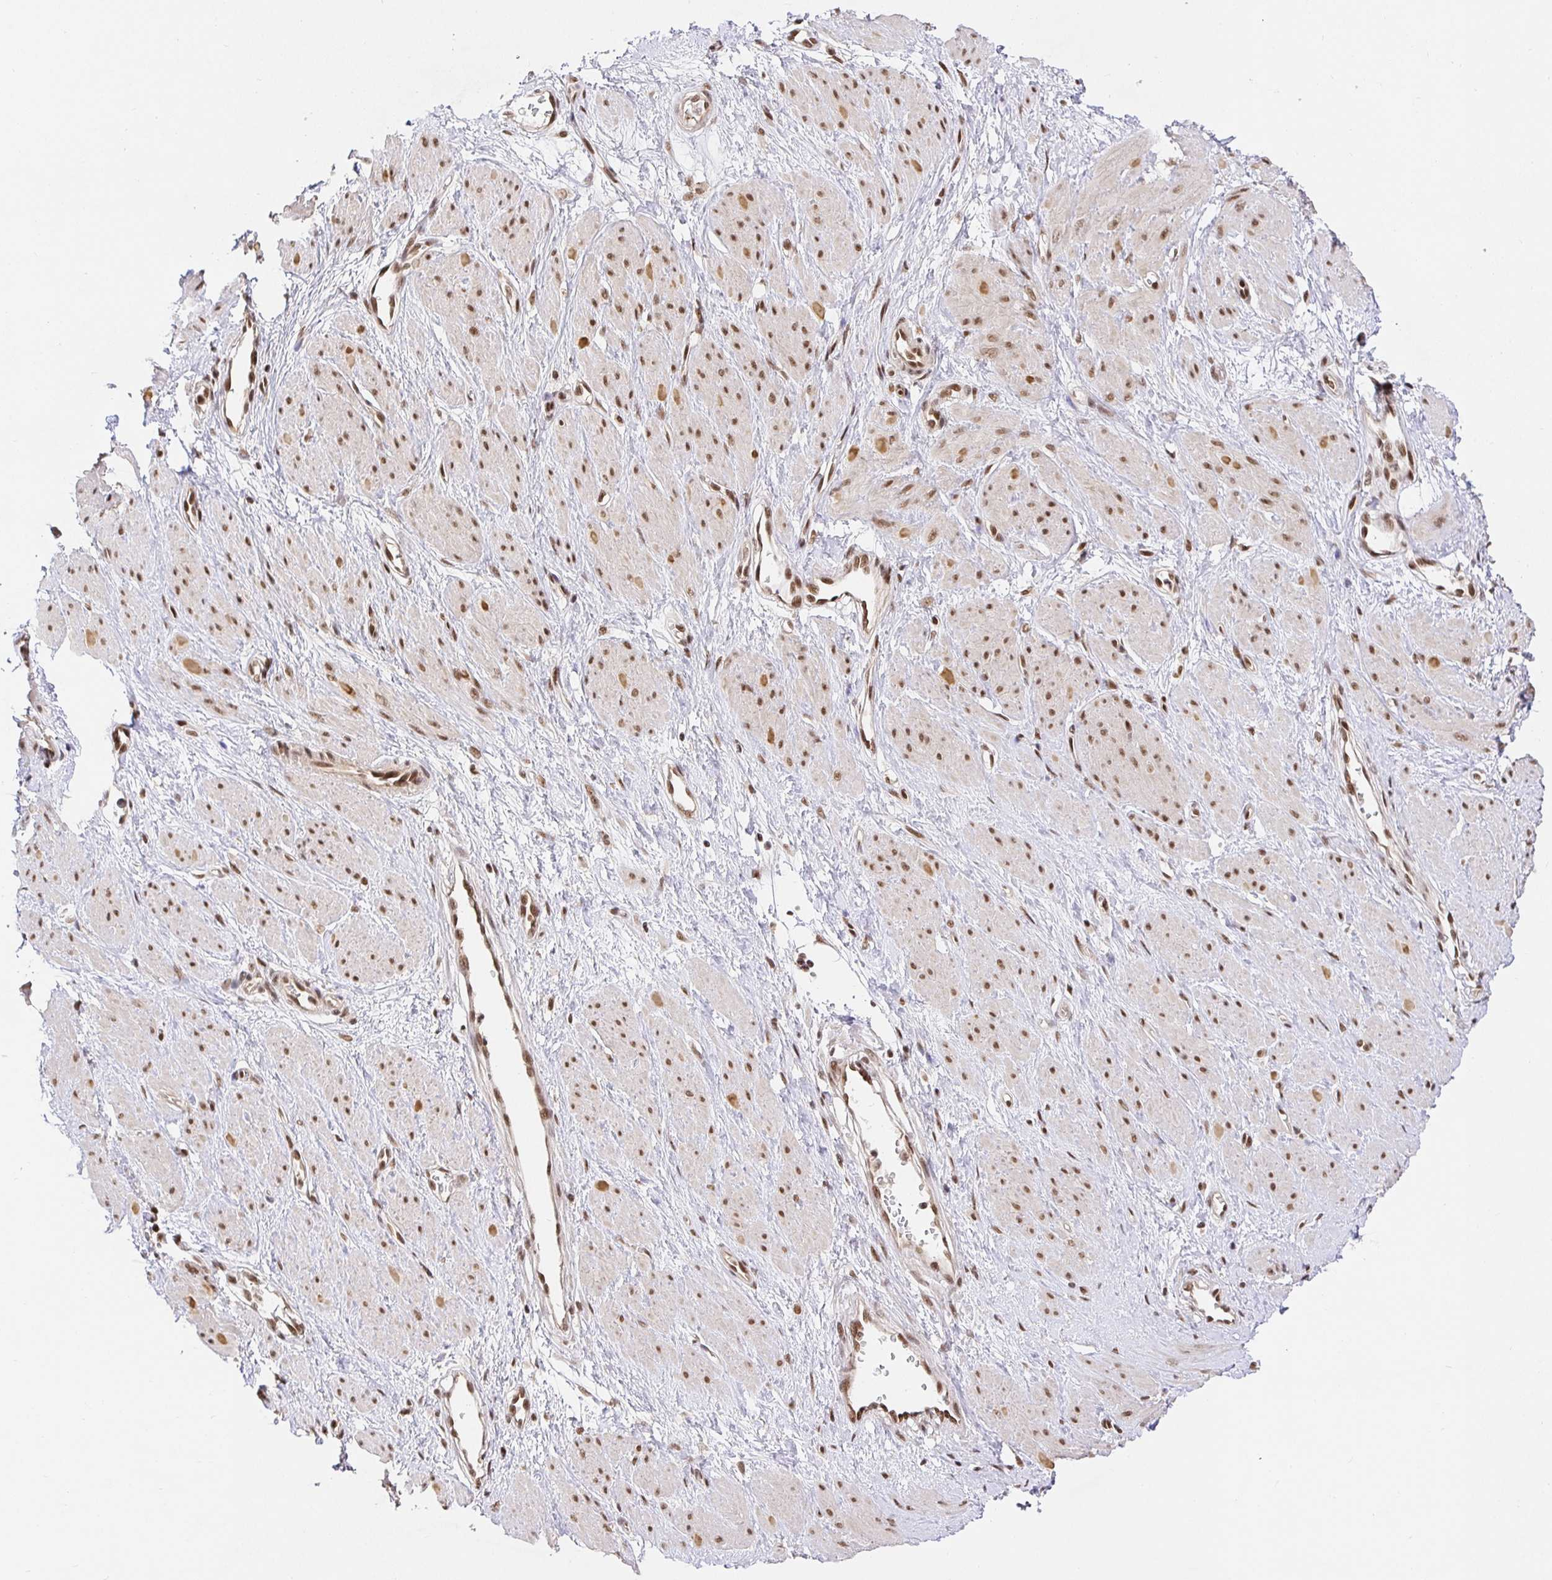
{"staining": {"intensity": "moderate", "quantity": ">75%", "location": "nuclear"}, "tissue": "smooth muscle", "cell_type": "Smooth muscle cells", "image_type": "normal", "snomed": [{"axis": "morphology", "description": "Normal tissue, NOS"}, {"axis": "topography", "description": "Smooth muscle"}, {"axis": "topography", "description": "Uterus"}], "caption": "Smooth muscle stained with IHC displays moderate nuclear positivity in about >75% of smooth muscle cells.", "gene": "USF1", "patient": {"sex": "female", "age": 39}}